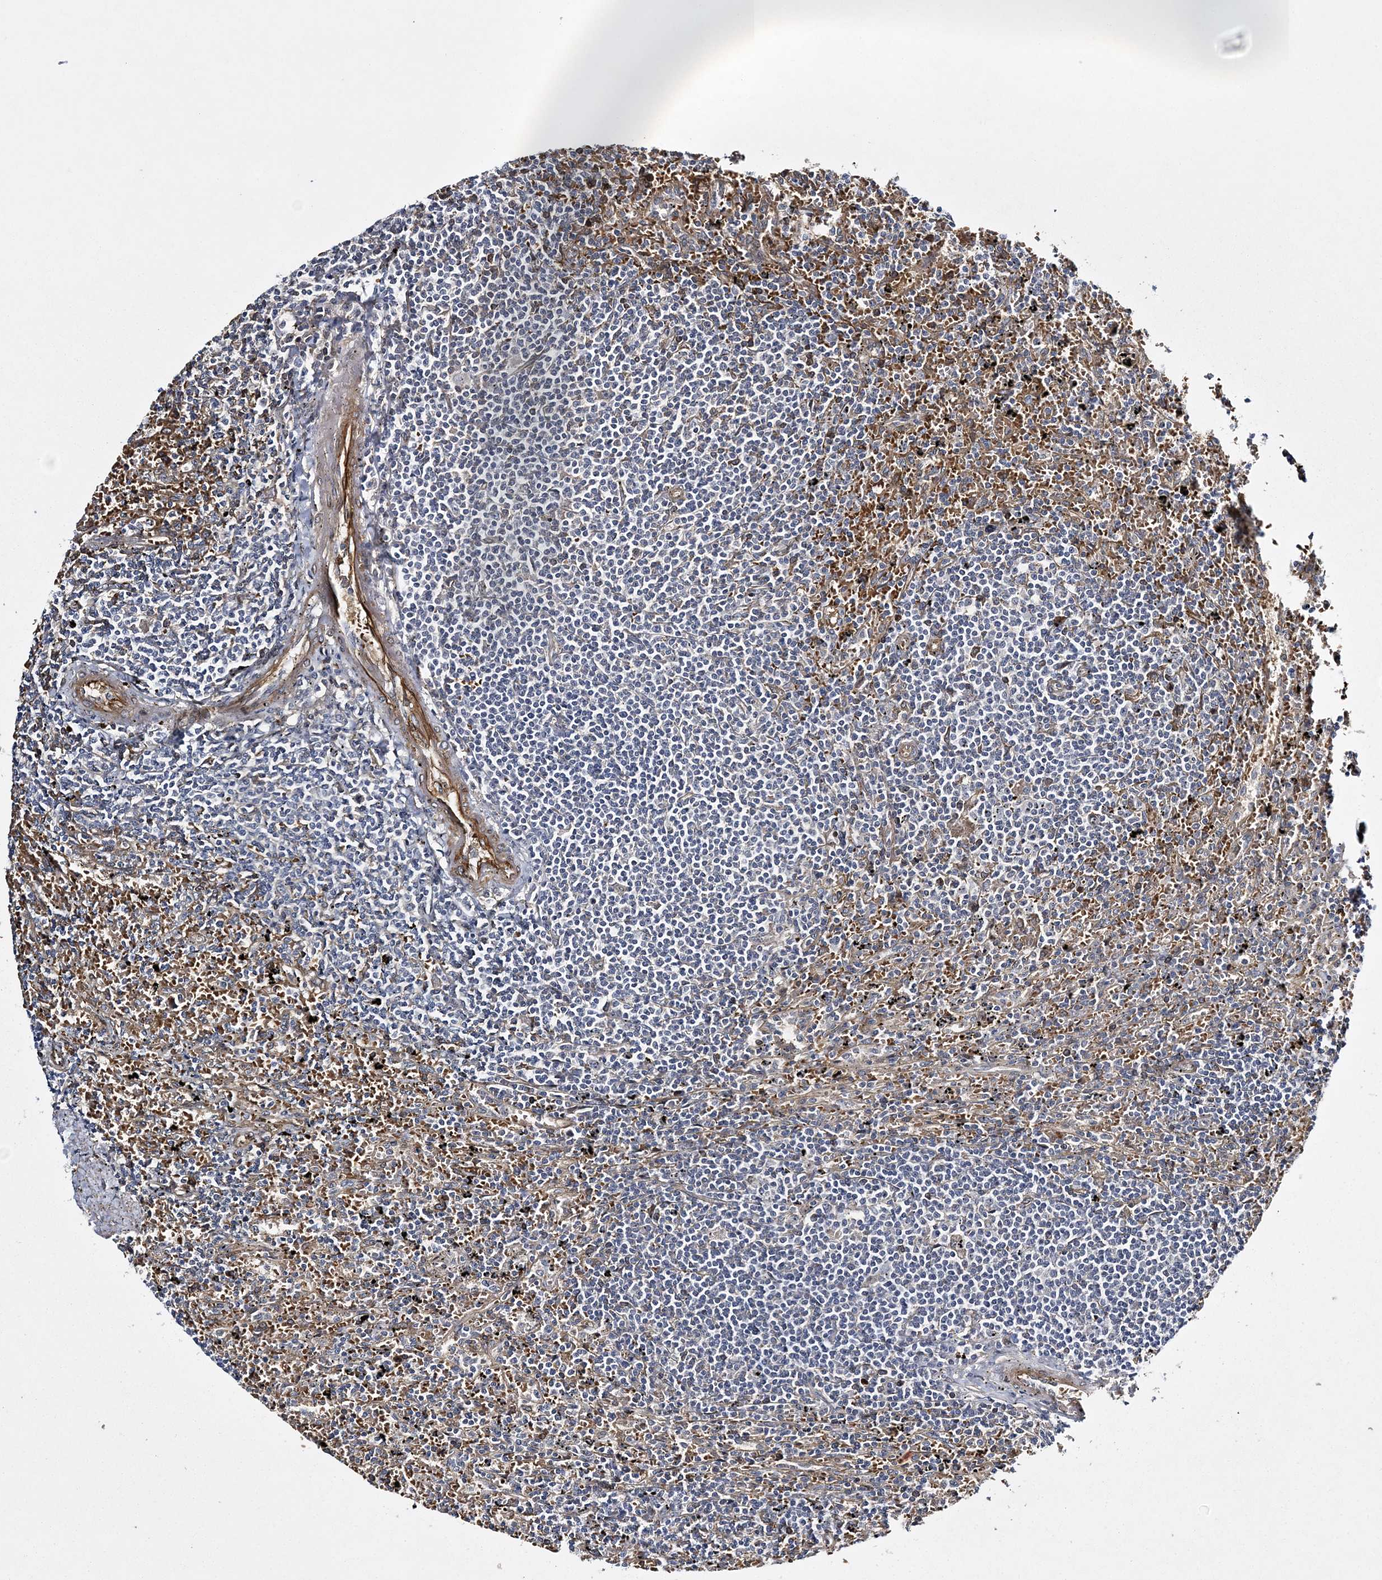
{"staining": {"intensity": "negative", "quantity": "none", "location": "none"}, "tissue": "lymphoma", "cell_type": "Tumor cells", "image_type": "cancer", "snomed": [{"axis": "morphology", "description": "Malignant lymphoma, non-Hodgkin's type, Low grade"}, {"axis": "topography", "description": "Spleen"}], "caption": "IHC image of neoplastic tissue: malignant lymphoma, non-Hodgkin's type (low-grade) stained with DAB exhibits no significant protein expression in tumor cells.", "gene": "CALN1", "patient": {"sex": "male", "age": 76}}